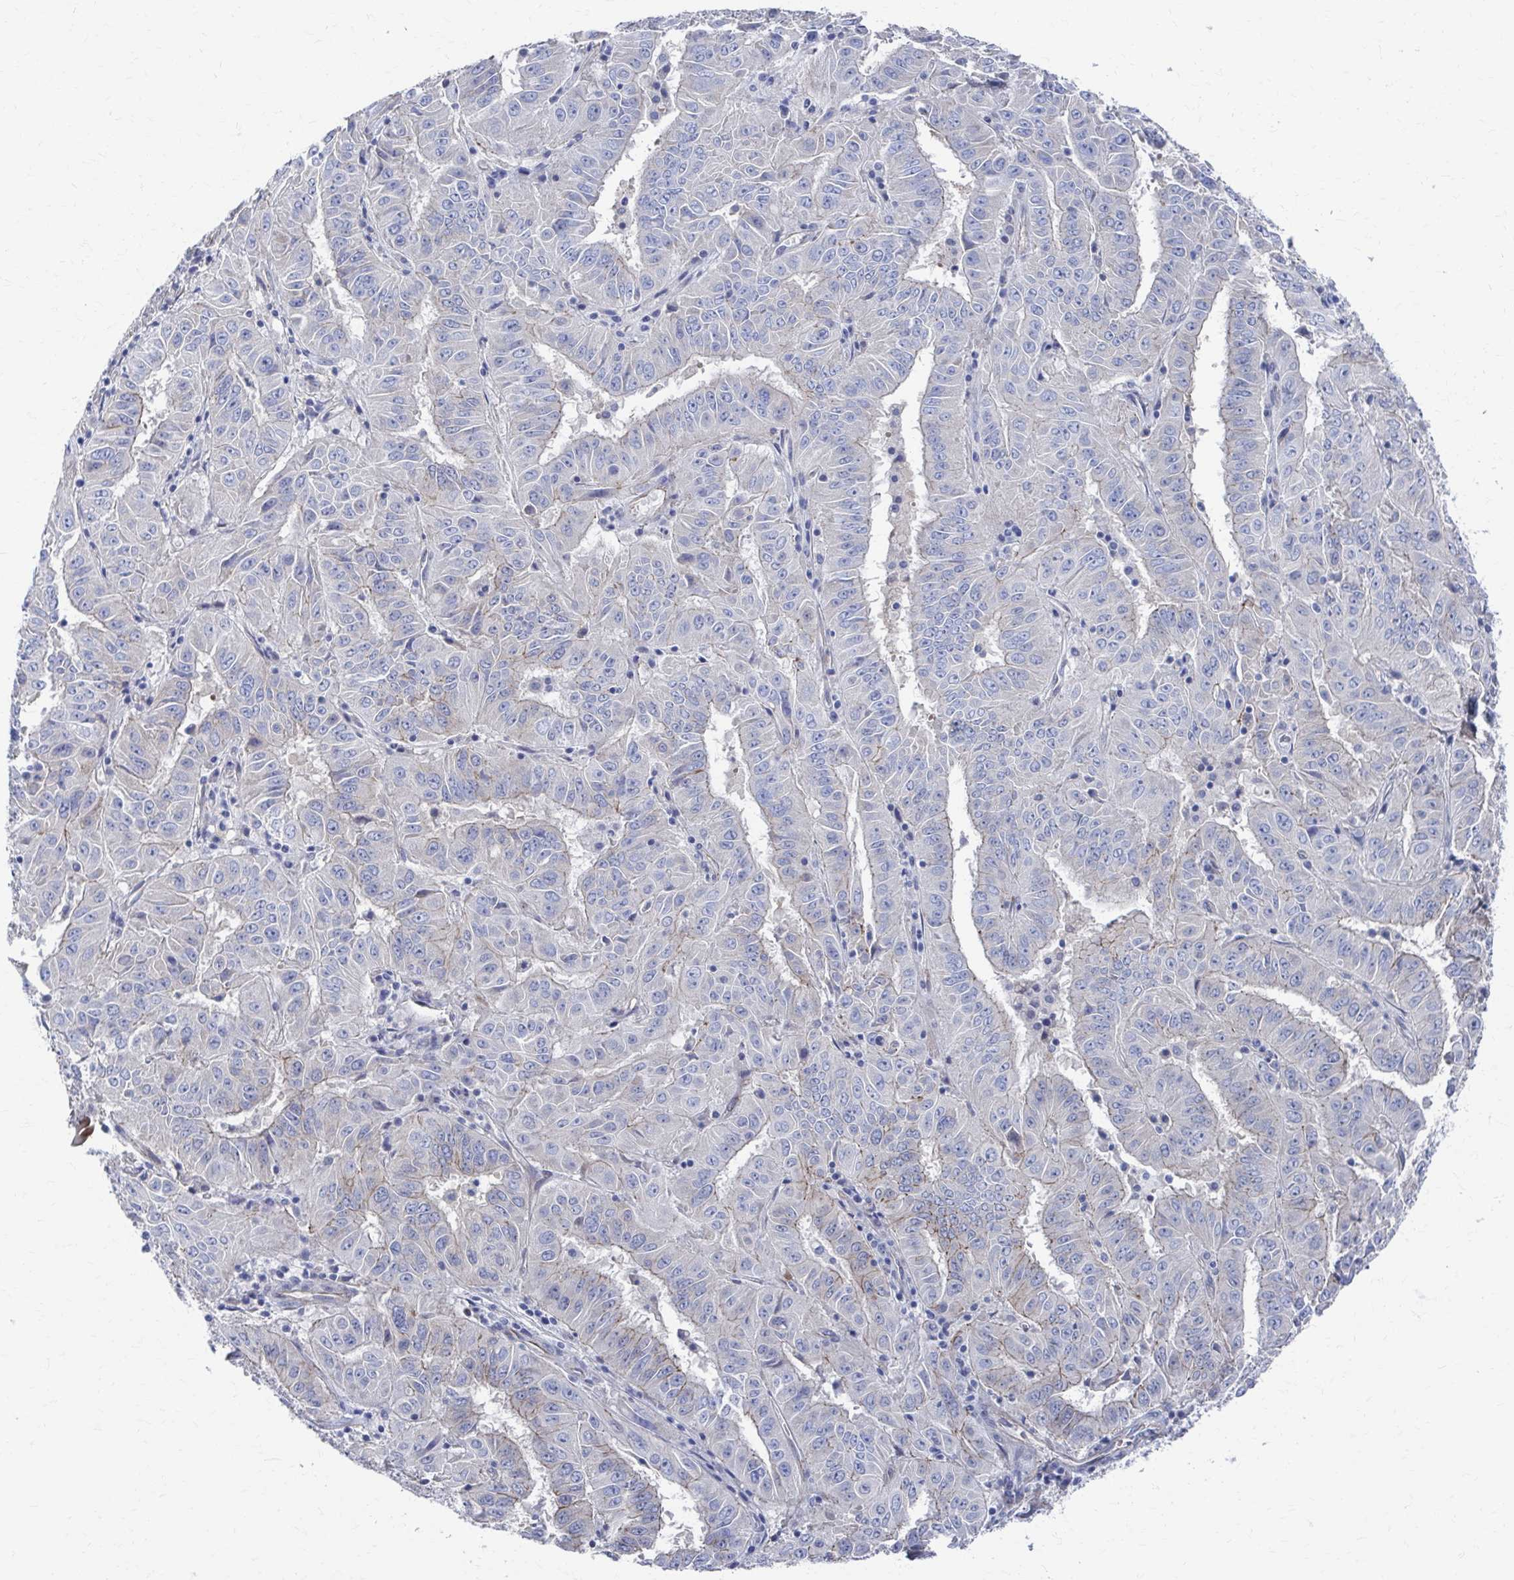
{"staining": {"intensity": "negative", "quantity": "none", "location": "none"}, "tissue": "pancreatic cancer", "cell_type": "Tumor cells", "image_type": "cancer", "snomed": [{"axis": "morphology", "description": "Adenocarcinoma, NOS"}, {"axis": "topography", "description": "Pancreas"}], "caption": "A histopathology image of human adenocarcinoma (pancreatic) is negative for staining in tumor cells. (DAB immunohistochemistry visualized using brightfield microscopy, high magnification).", "gene": "PLEKHG7", "patient": {"sex": "male", "age": 63}}